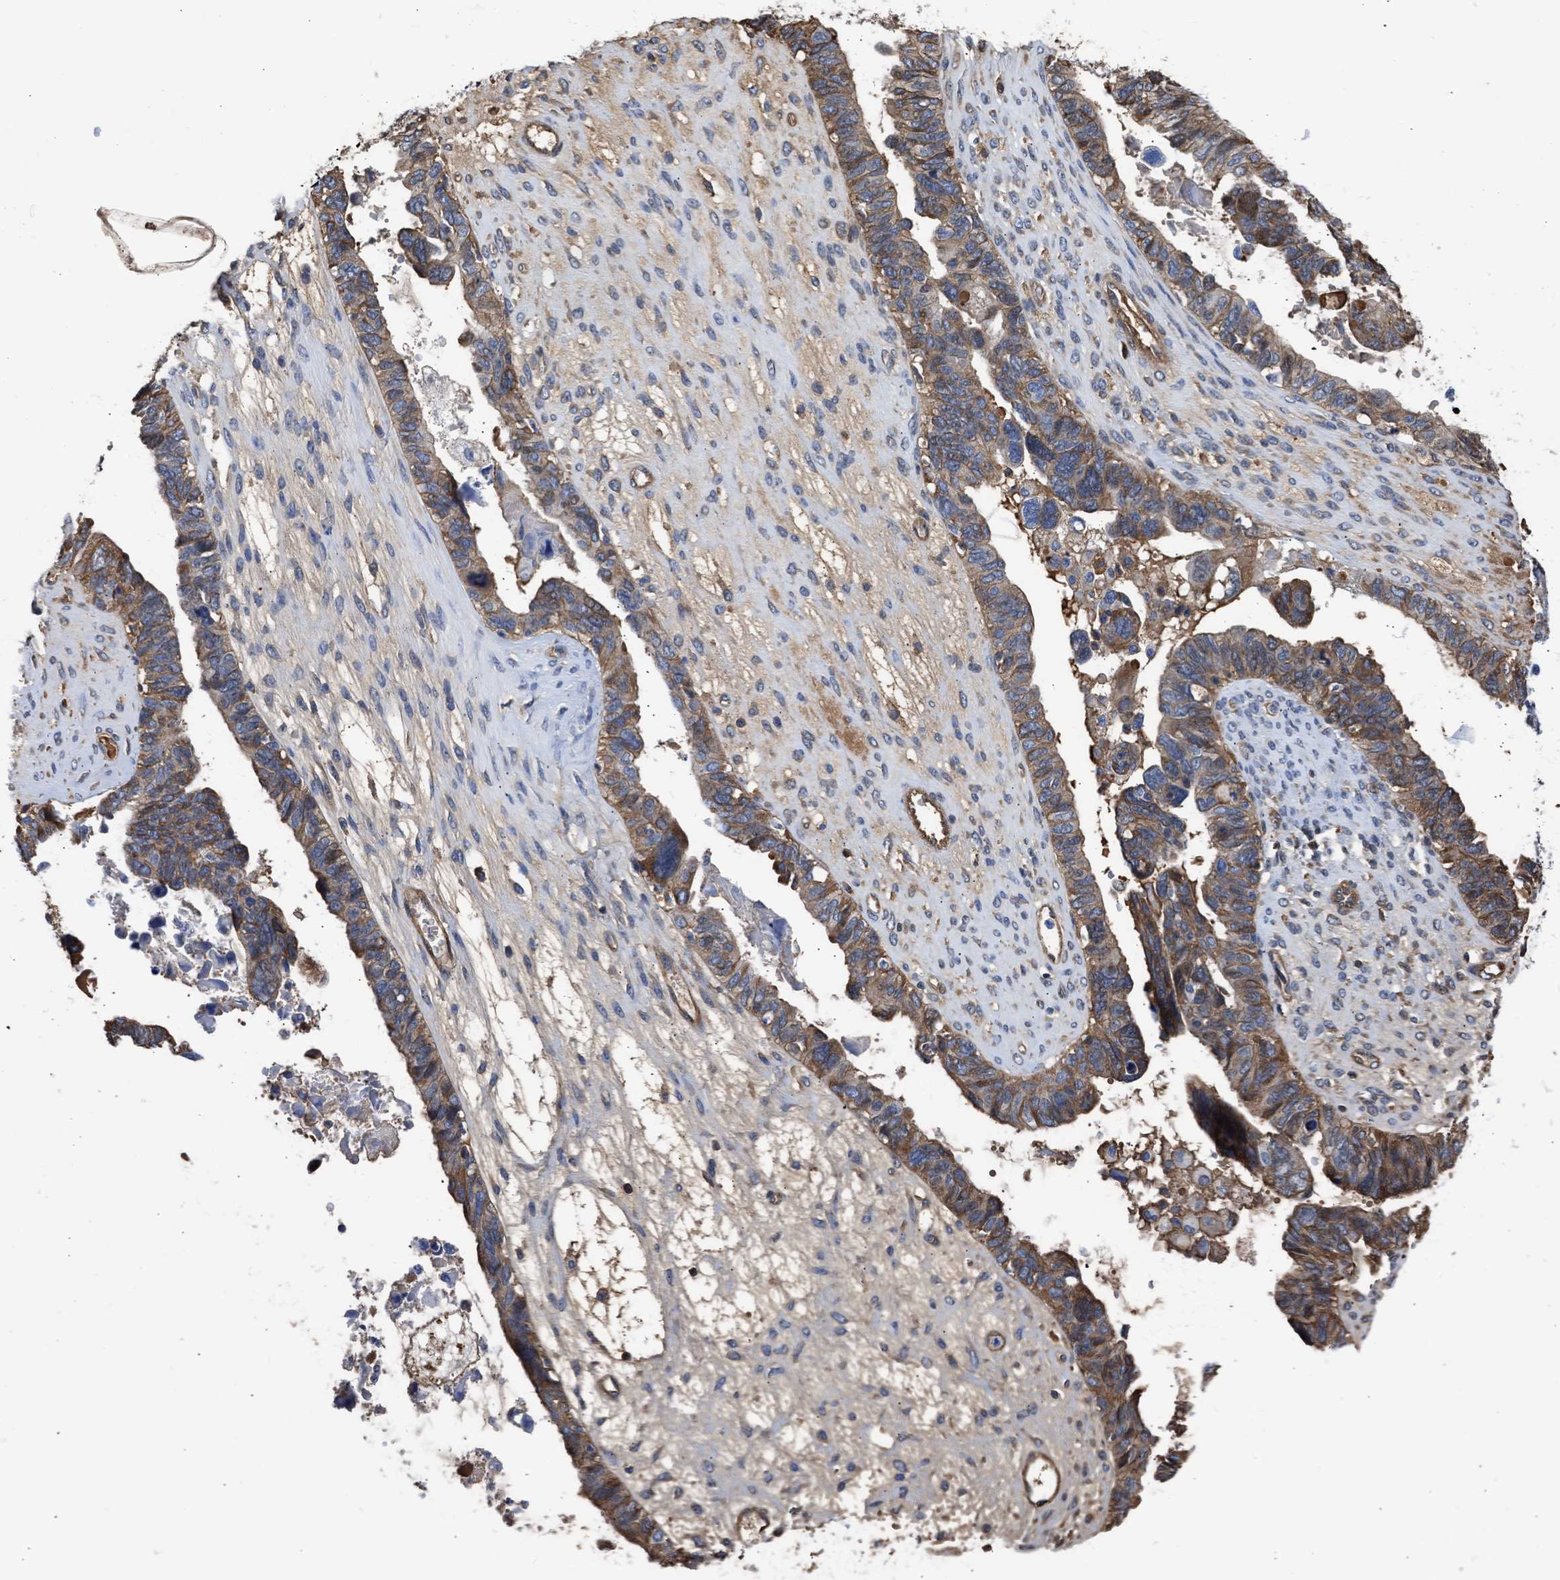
{"staining": {"intensity": "moderate", "quantity": ">75%", "location": "cytoplasmic/membranous"}, "tissue": "ovarian cancer", "cell_type": "Tumor cells", "image_type": "cancer", "snomed": [{"axis": "morphology", "description": "Cystadenocarcinoma, serous, NOS"}, {"axis": "topography", "description": "Ovary"}], "caption": "Protein staining of ovarian serous cystadenocarcinoma tissue demonstrates moderate cytoplasmic/membranous staining in approximately >75% of tumor cells.", "gene": "MAS1L", "patient": {"sex": "female", "age": 79}}